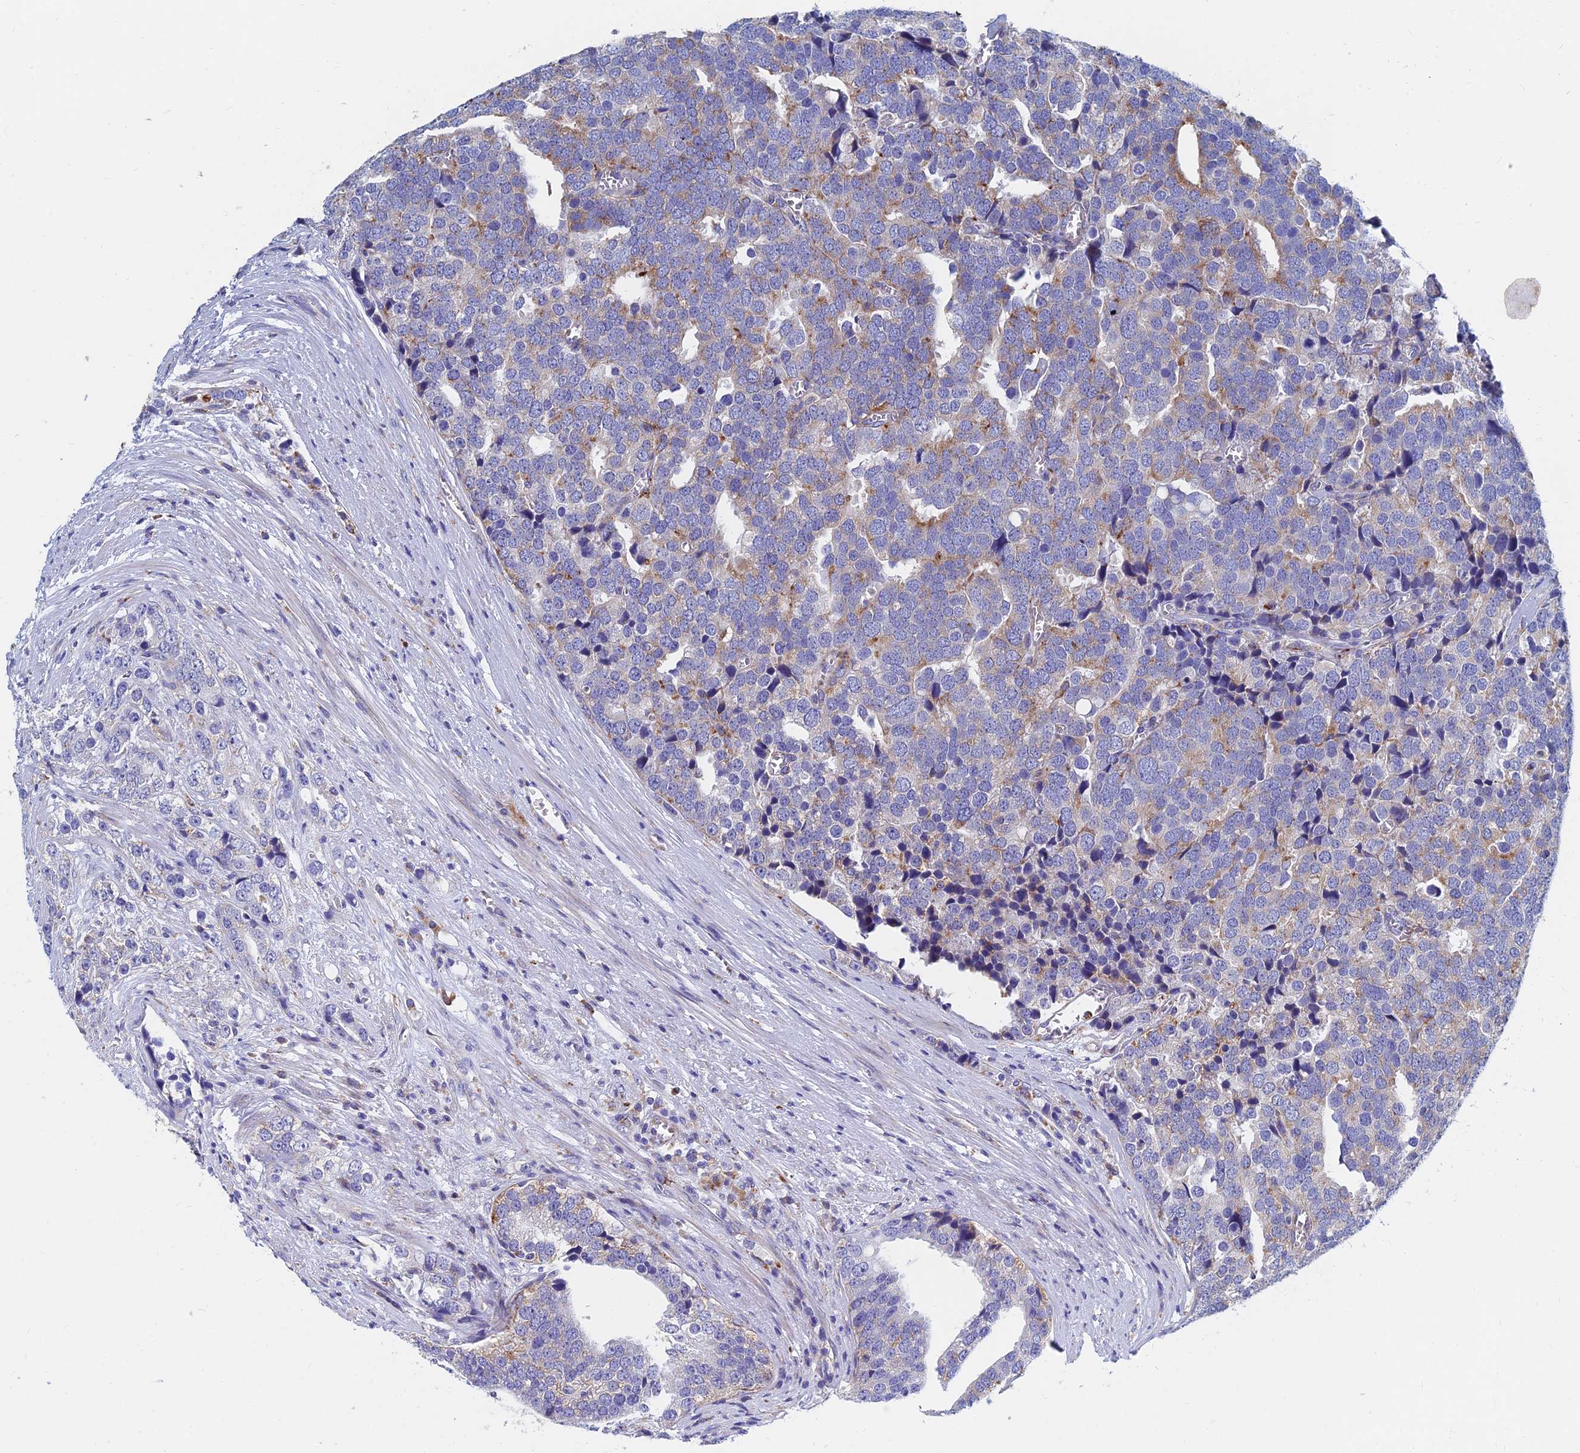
{"staining": {"intensity": "moderate", "quantity": "<25%", "location": "cytoplasmic/membranous"}, "tissue": "prostate cancer", "cell_type": "Tumor cells", "image_type": "cancer", "snomed": [{"axis": "morphology", "description": "Adenocarcinoma, High grade"}, {"axis": "topography", "description": "Prostate"}], "caption": "High-power microscopy captured an immunohistochemistry (IHC) histopathology image of prostate adenocarcinoma (high-grade), revealing moderate cytoplasmic/membranous positivity in about <25% of tumor cells.", "gene": "SPNS1", "patient": {"sex": "male", "age": 71}}